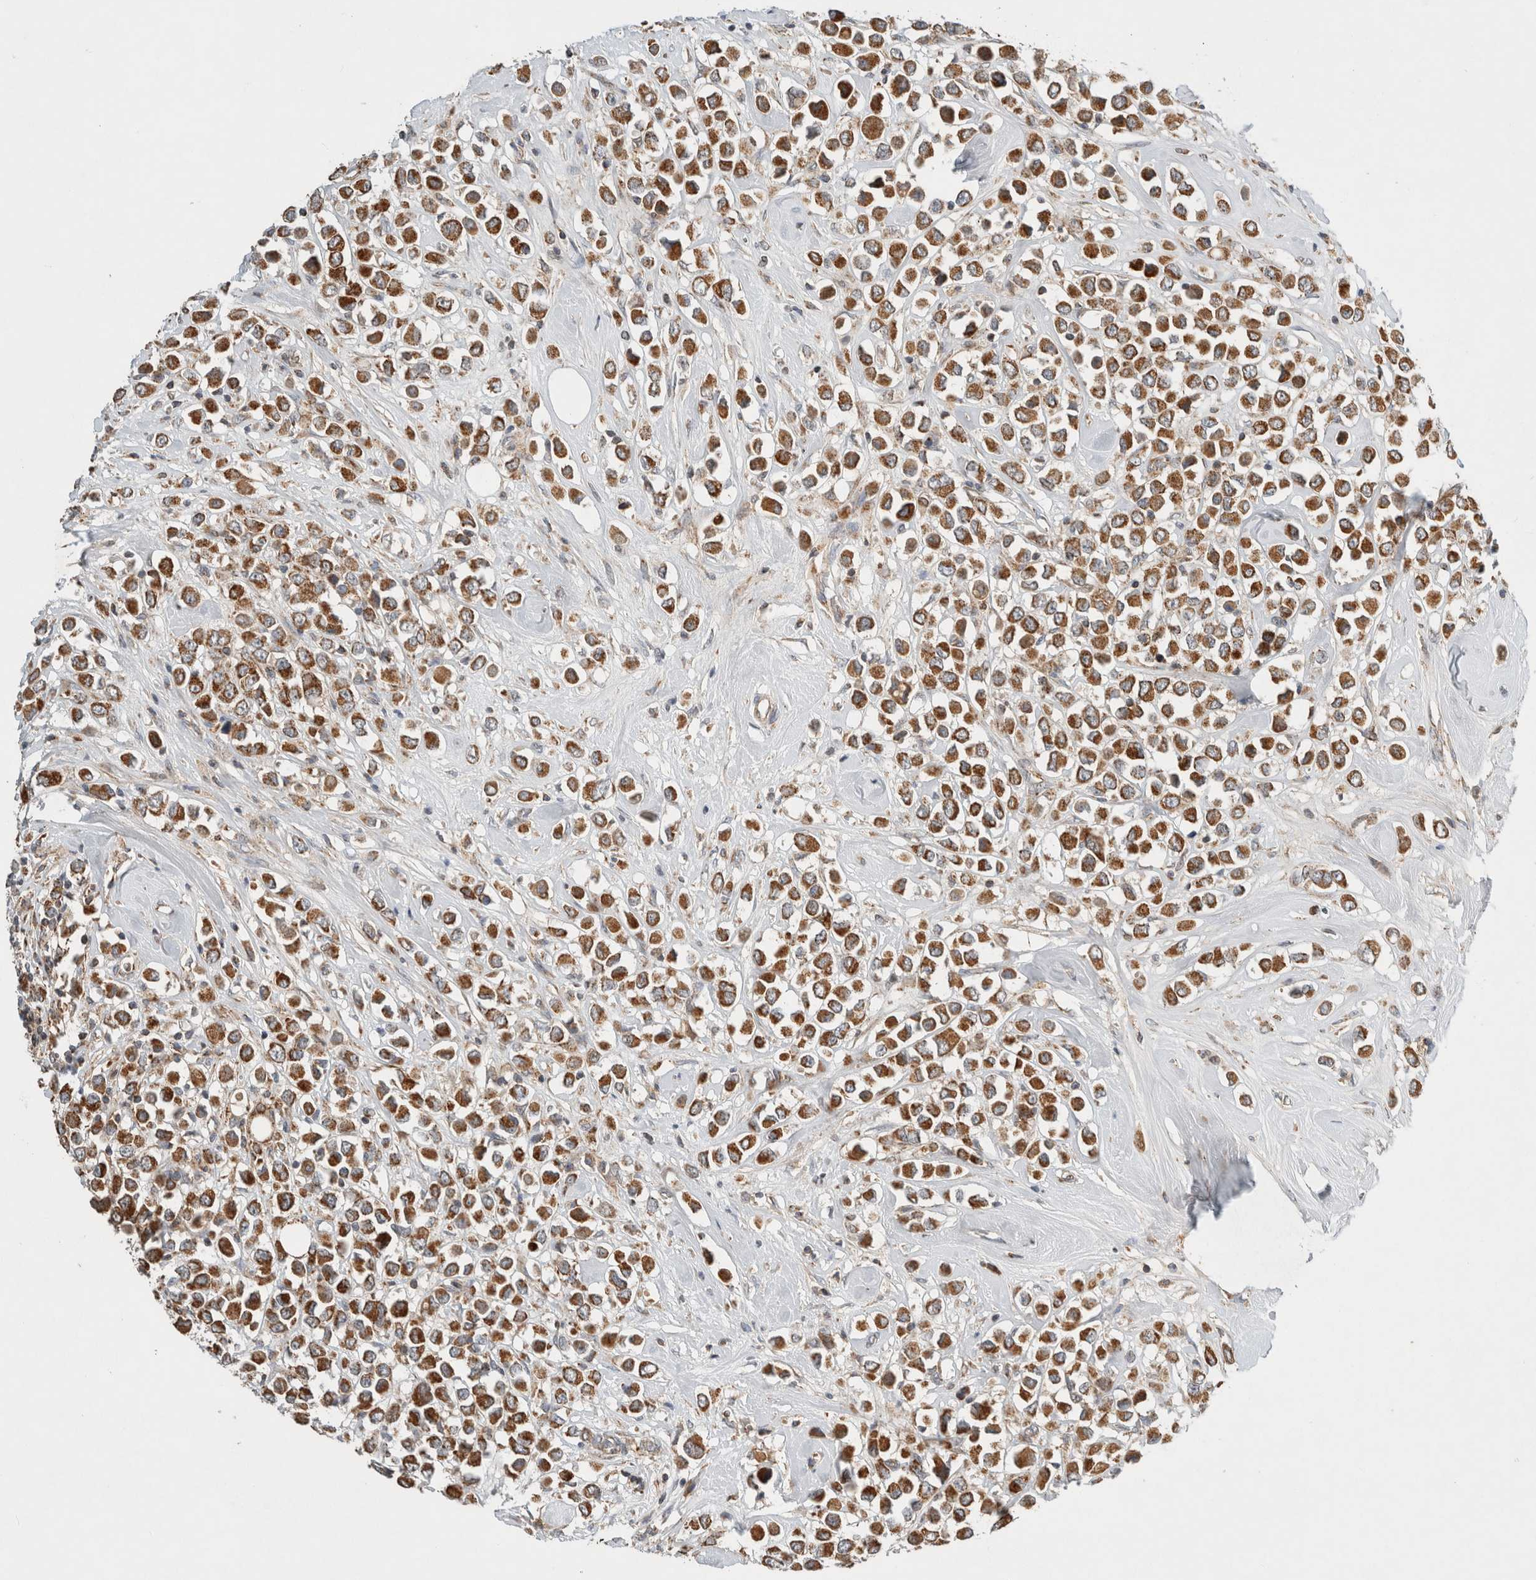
{"staining": {"intensity": "strong", "quantity": ">75%", "location": "cytoplasmic/membranous"}, "tissue": "breast cancer", "cell_type": "Tumor cells", "image_type": "cancer", "snomed": [{"axis": "morphology", "description": "Duct carcinoma"}, {"axis": "topography", "description": "Breast"}], "caption": "A brown stain highlights strong cytoplasmic/membranous staining of a protein in invasive ductal carcinoma (breast) tumor cells.", "gene": "AMPD1", "patient": {"sex": "female", "age": 61}}